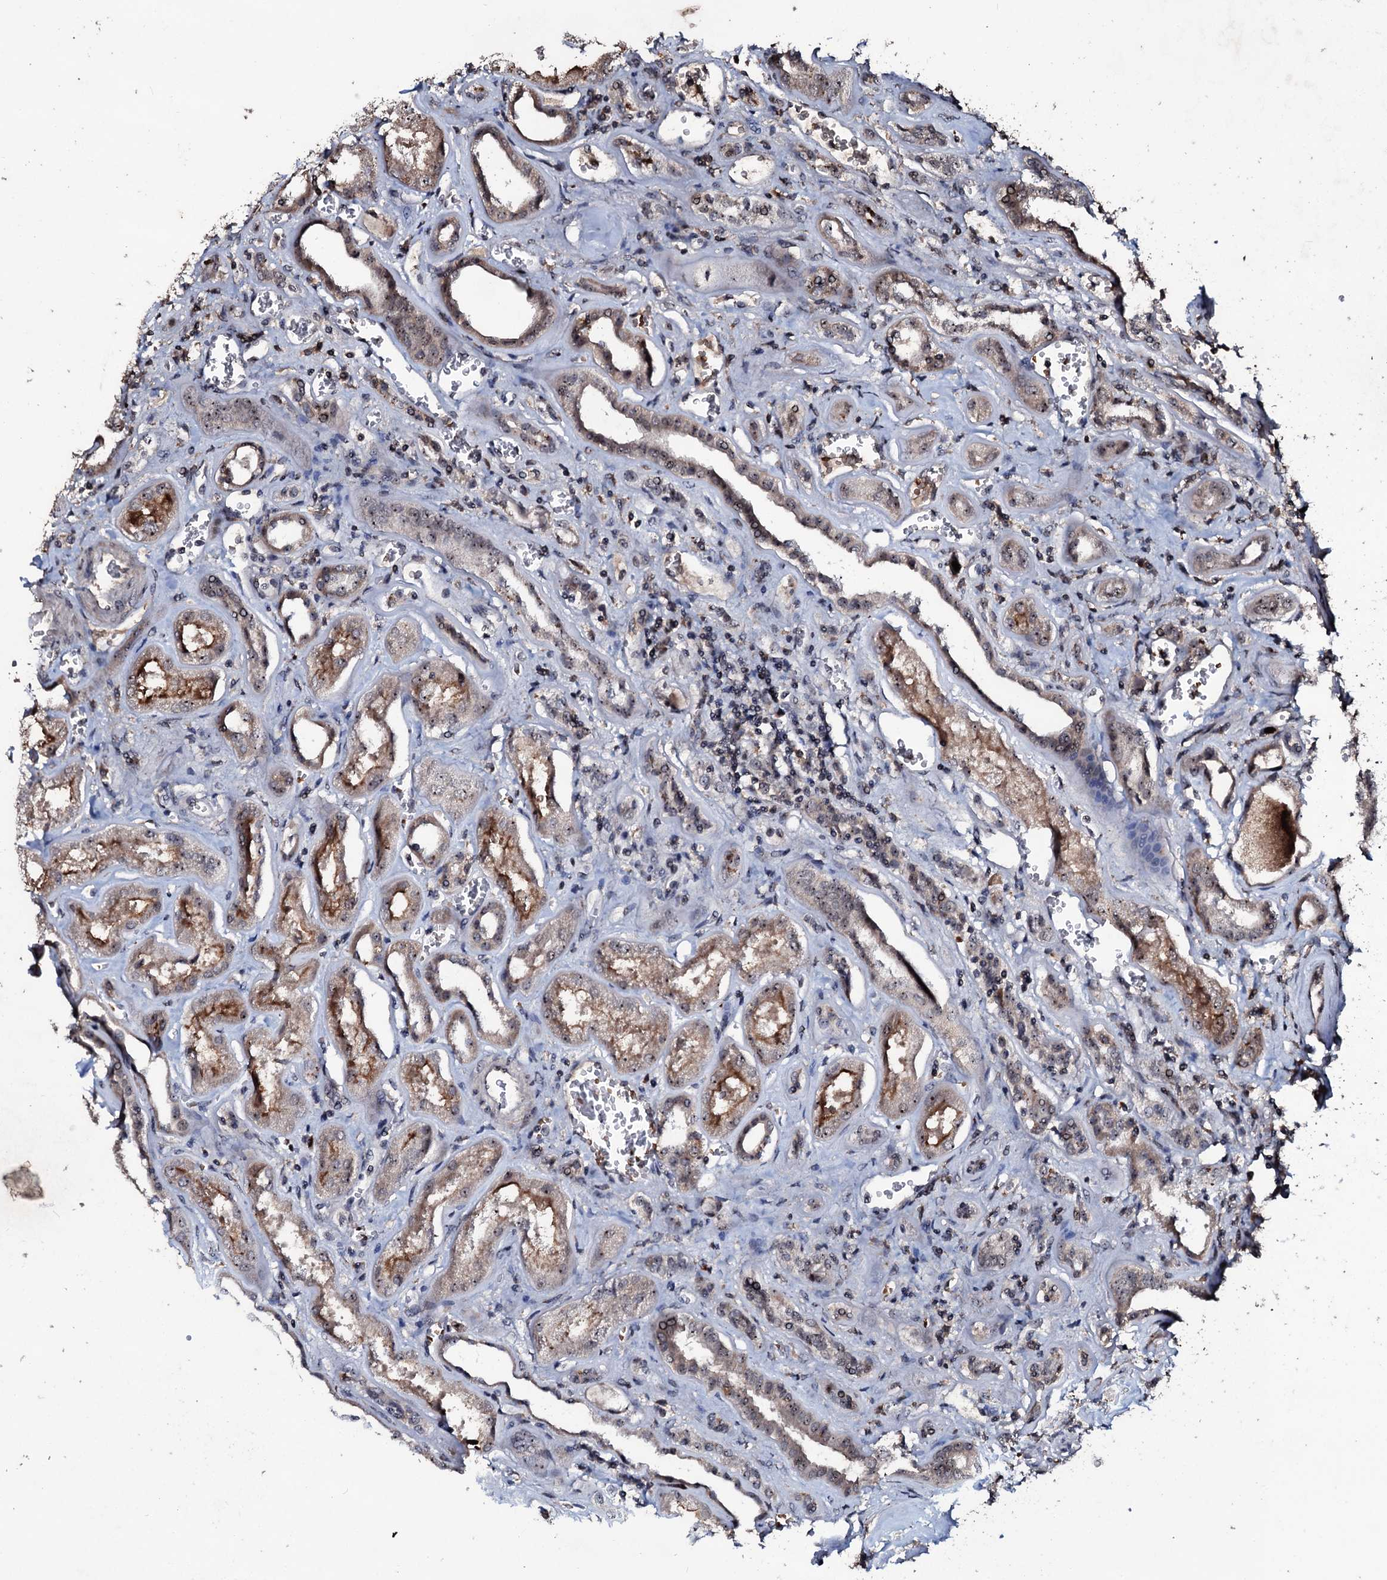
{"staining": {"intensity": "negative", "quantity": "none", "location": "none"}, "tissue": "kidney", "cell_type": "Cells in glomeruli", "image_type": "normal", "snomed": [{"axis": "morphology", "description": "Normal tissue, NOS"}, {"axis": "morphology", "description": "Adenocarcinoma, NOS"}, {"axis": "topography", "description": "Kidney"}], "caption": "There is no significant expression in cells in glomeruli of kidney. (DAB immunohistochemistry (IHC), high magnification).", "gene": "SUPT7L", "patient": {"sex": "female", "age": 68}}